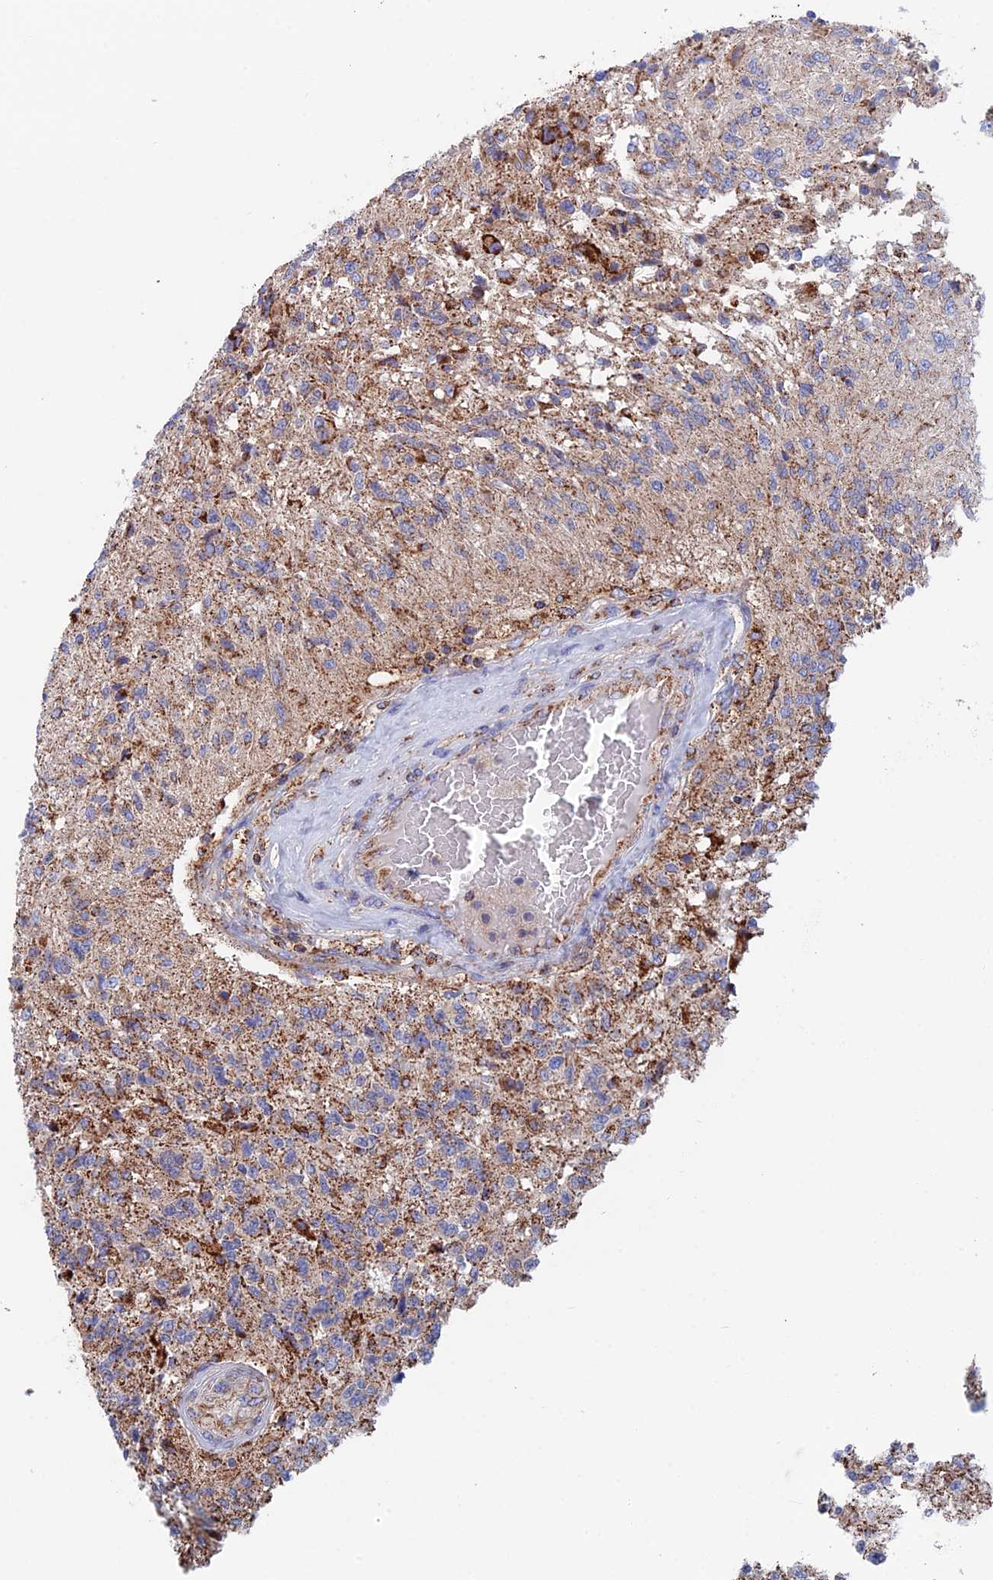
{"staining": {"intensity": "moderate", "quantity": "<25%", "location": "cytoplasmic/membranous"}, "tissue": "glioma", "cell_type": "Tumor cells", "image_type": "cancer", "snomed": [{"axis": "morphology", "description": "Glioma, malignant, High grade"}, {"axis": "topography", "description": "Brain"}], "caption": "DAB (3,3'-diaminobenzidine) immunohistochemical staining of human glioma reveals moderate cytoplasmic/membranous protein staining in approximately <25% of tumor cells.", "gene": "WDR83", "patient": {"sex": "male", "age": 56}}